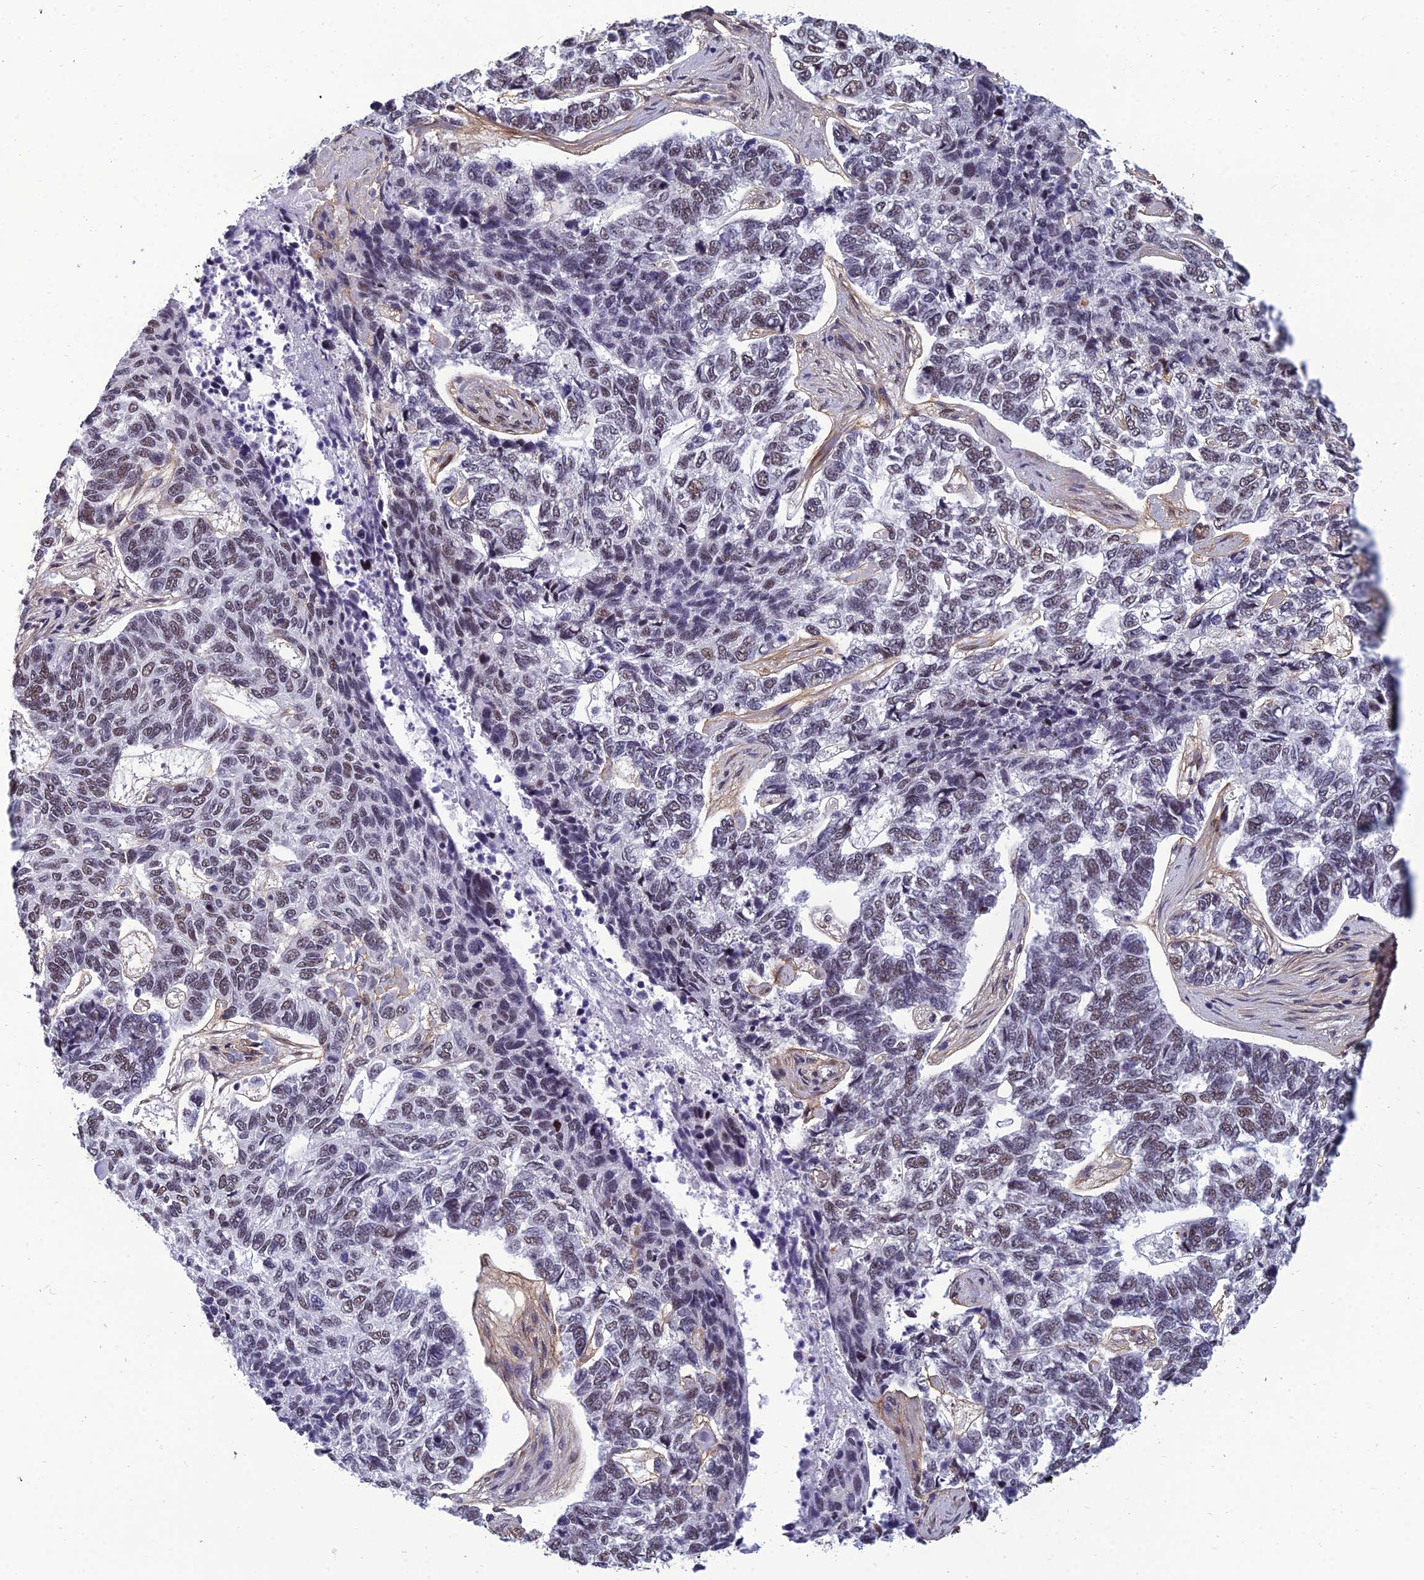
{"staining": {"intensity": "weak", "quantity": "25%-75%", "location": "nuclear"}, "tissue": "skin cancer", "cell_type": "Tumor cells", "image_type": "cancer", "snomed": [{"axis": "morphology", "description": "Basal cell carcinoma"}, {"axis": "topography", "description": "Skin"}], "caption": "Immunohistochemistry (IHC) of skin basal cell carcinoma demonstrates low levels of weak nuclear expression in about 25%-75% of tumor cells.", "gene": "RSRC1", "patient": {"sex": "female", "age": 65}}